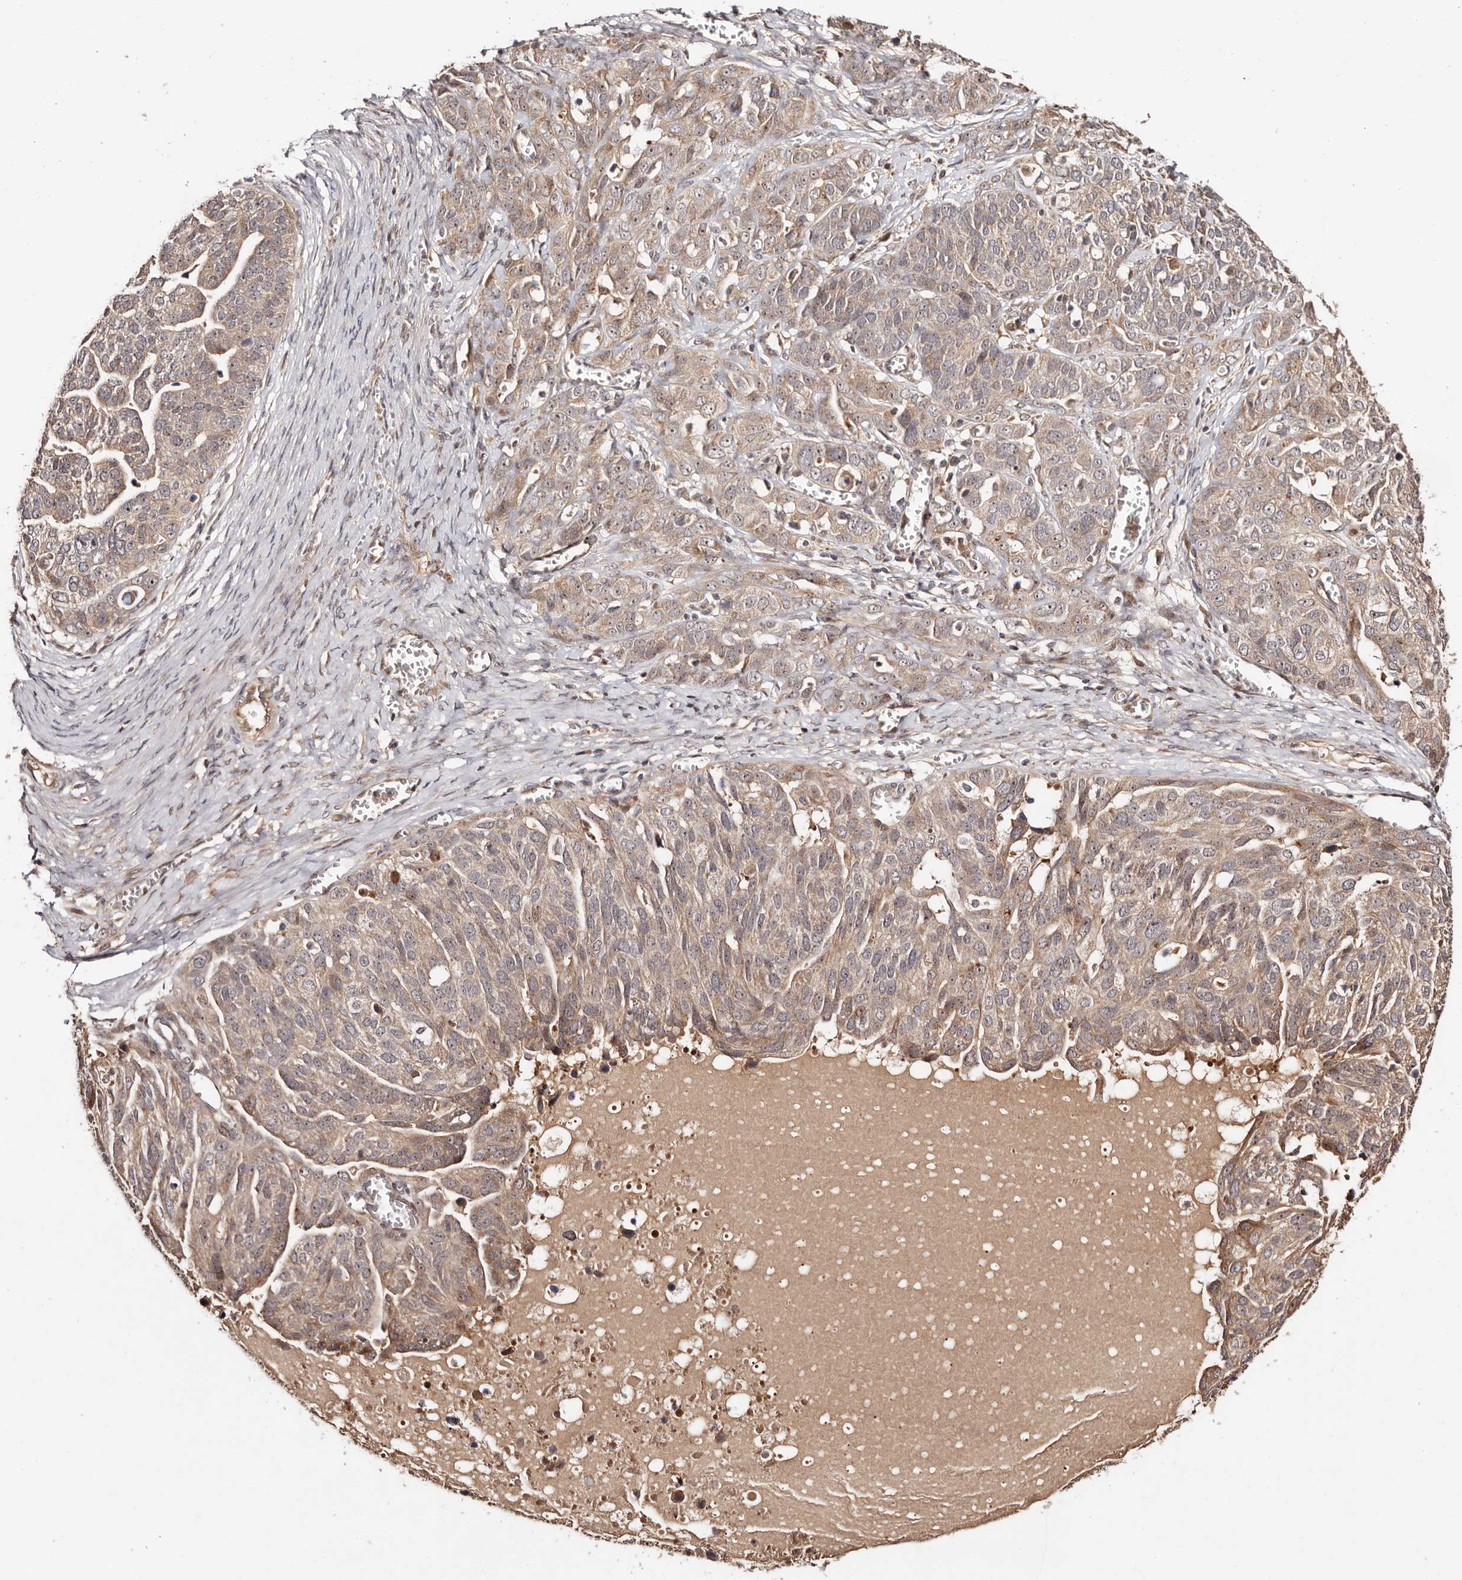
{"staining": {"intensity": "moderate", "quantity": "25%-75%", "location": "cytoplasmic/membranous"}, "tissue": "ovarian cancer", "cell_type": "Tumor cells", "image_type": "cancer", "snomed": [{"axis": "morphology", "description": "Cystadenocarcinoma, serous, NOS"}, {"axis": "topography", "description": "Ovary"}], "caption": "The immunohistochemical stain highlights moderate cytoplasmic/membranous positivity in tumor cells of ovarian cancer tissue.", "gene": "PTPN22", "patient": {"sex": "female", "age": 44}}